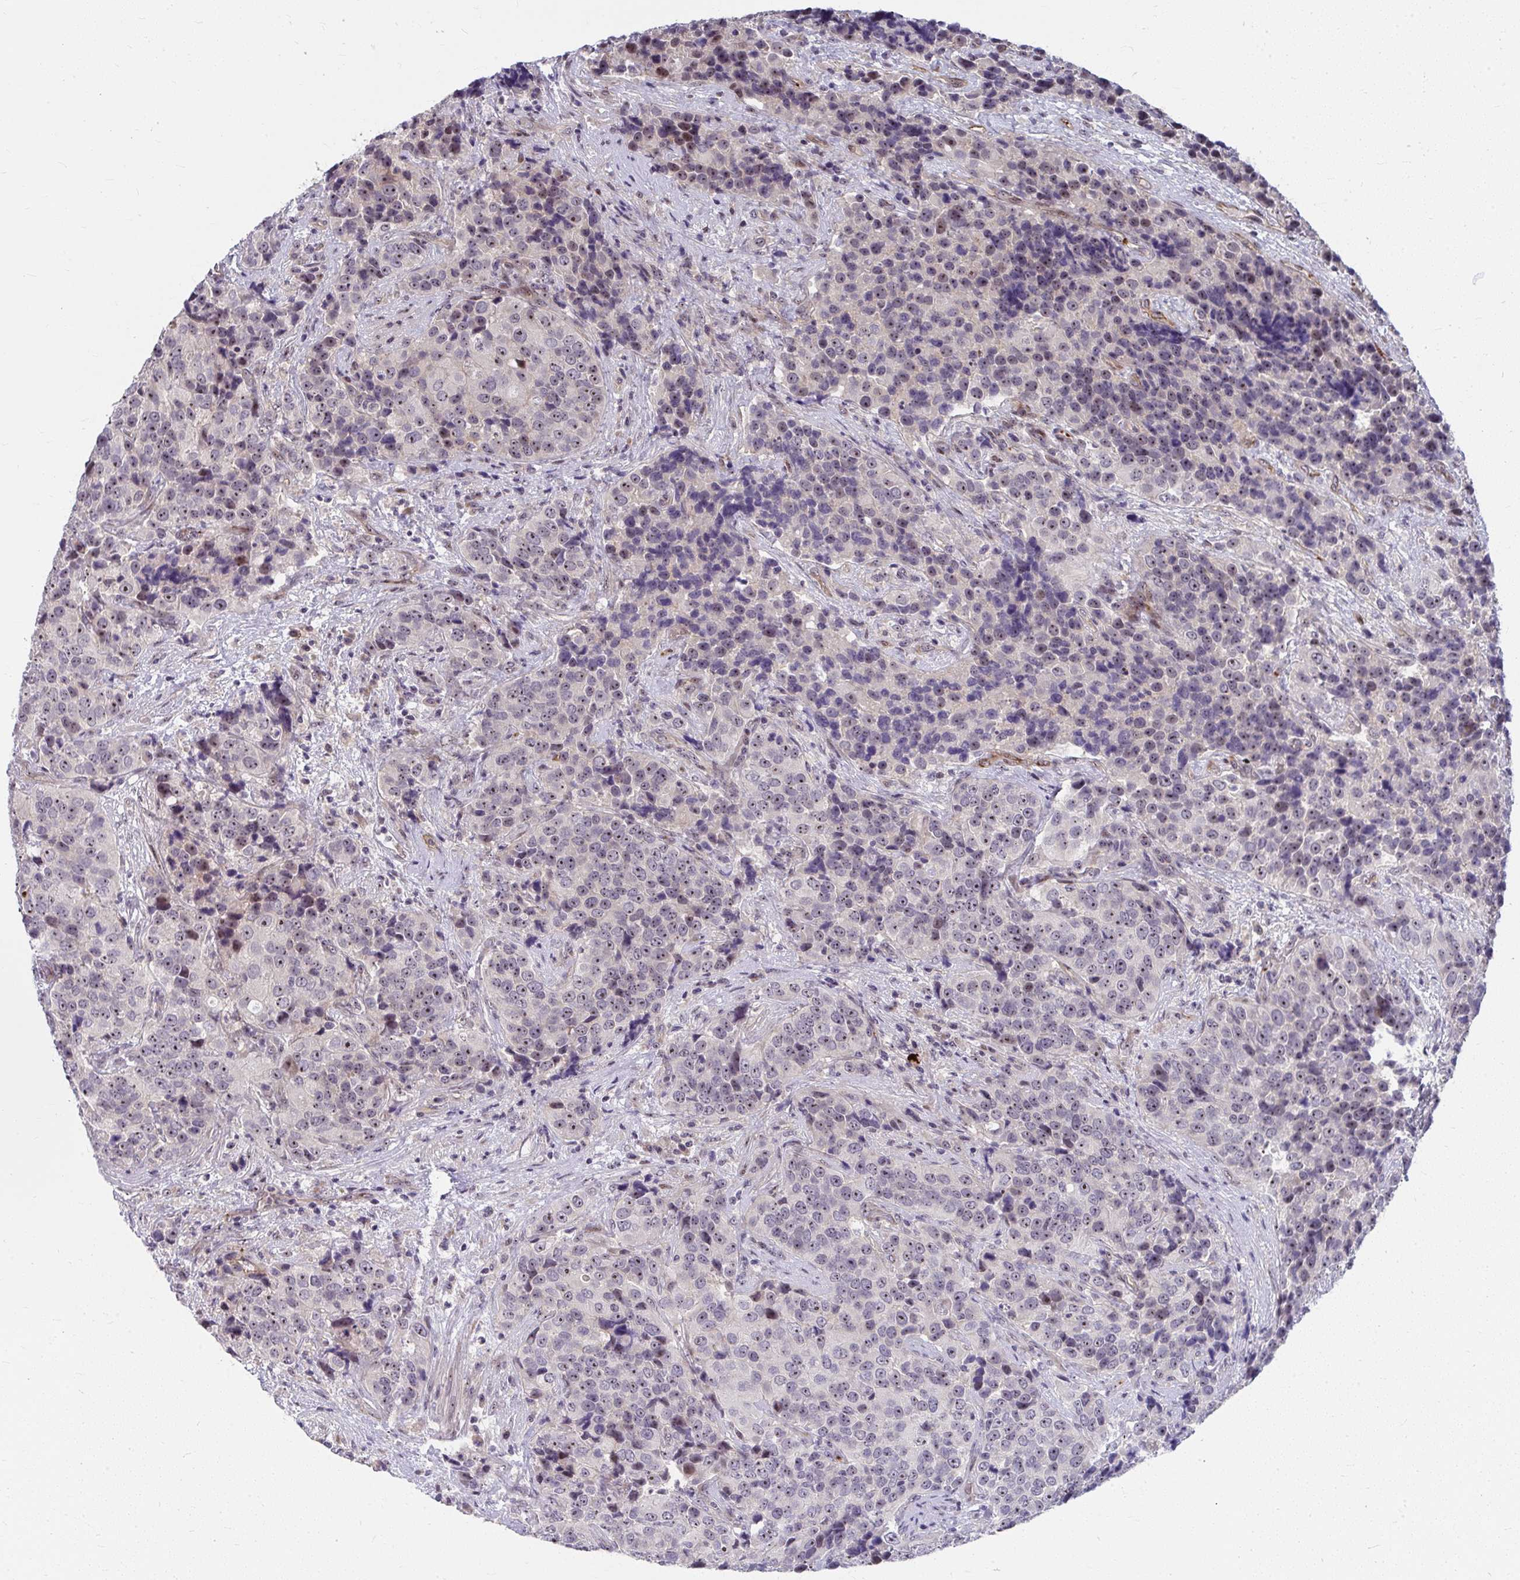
{"staining": {"intensity": "moderate", "quantity": "25%-75%", "location": "nuclear"}, "tissue": "urothelial cancer", "cell_type": "Tumor cells", "image_type": "cancer", "snomed": [{"axis": "morphology", "description": "Urothelial carcinoma, NOS"}, {"axis": "topography", "description": "Urinary bladder"}], "caption": "Immunohistochemical staining of transitional cell carcinoma reveals medium levels of moderate nuclear staining in about 25%-75% of tumor cells.", "gene": "MUS81", "patient": {"sex": "male", "age": 52}}